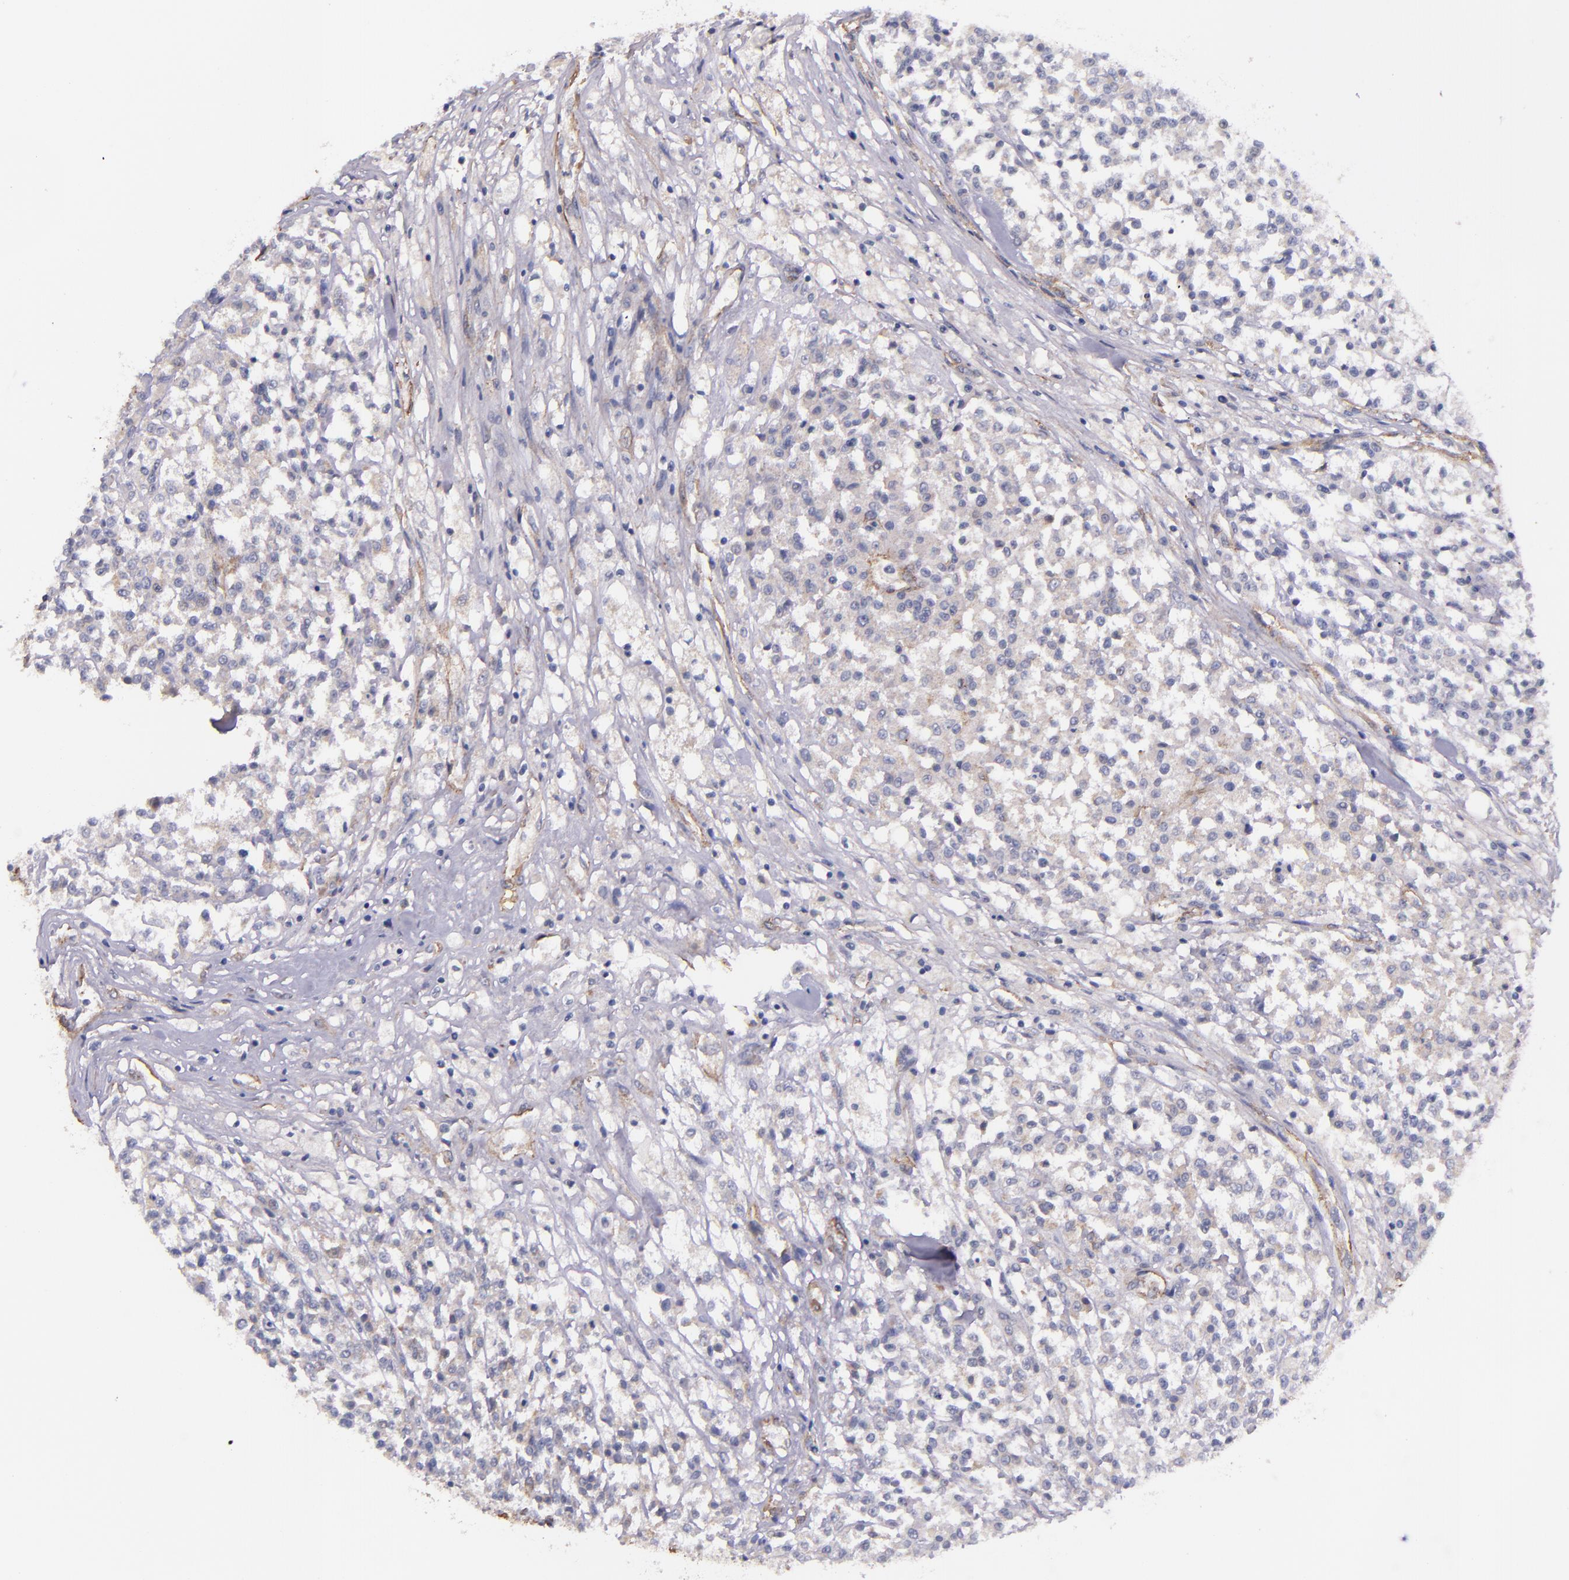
{"staining": {"intensity": "weak", "quantity": ">75%", "location": "cytoplasmic/membranous"}, "tissue": "testis cancer", "cell_type": "Tumor cells", "image_type": "cancer", "snomed": [{"axis": "morphology", "description": "Seminoma, NOS"}, {"axis": "topography", "description": "Testis"}], "caption": "Testis cancer (seminoma) was stained to show a protein in brown. There is low levels of weak cytoplasmic/membranous expression in approximately >75% of tumor cells.", "gene": "IDH3G", "patient": {"sex": "male", "age": 59}}